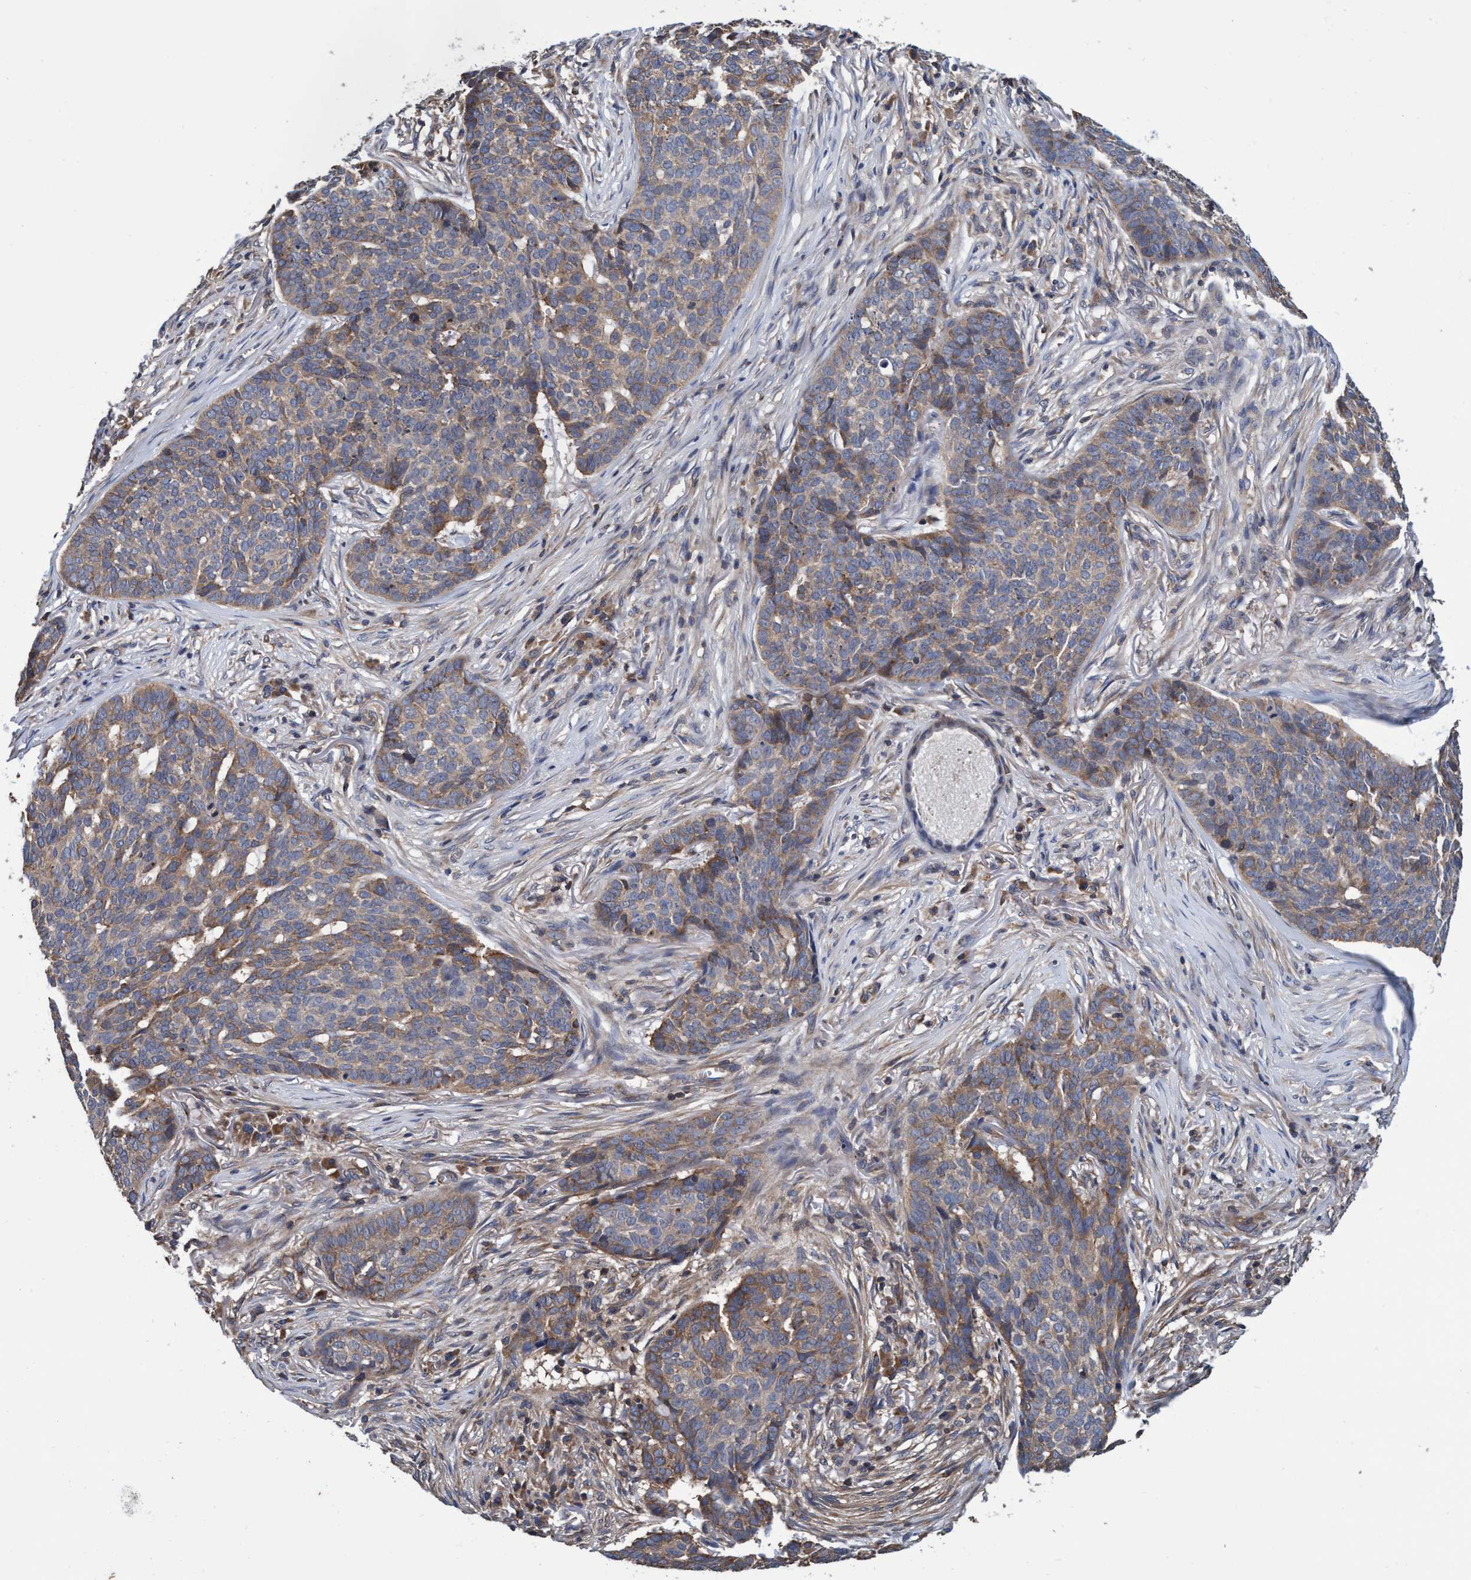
{"staining": {"intensity": "moderate", "quantity": ">75%", "location": "cytoplasmic/membranous"}, "tissue": "skin cancer", "cell_type": "Tumor cells", "image_type": "cancer", "snomed": [{"axis": "morphology", "description": "Basal cell carcinoma"}, {"axis": "topography", "description": "Skin"}], "caption": "The photomicrograph shows staining of basal cell carcinoma (skin), revealing moderate cytoplasmic/membranous protein staining (brown color) within tumor cells.", "gene": "CALCOCO2", "patient": {"sex": "male", "age": 85}}